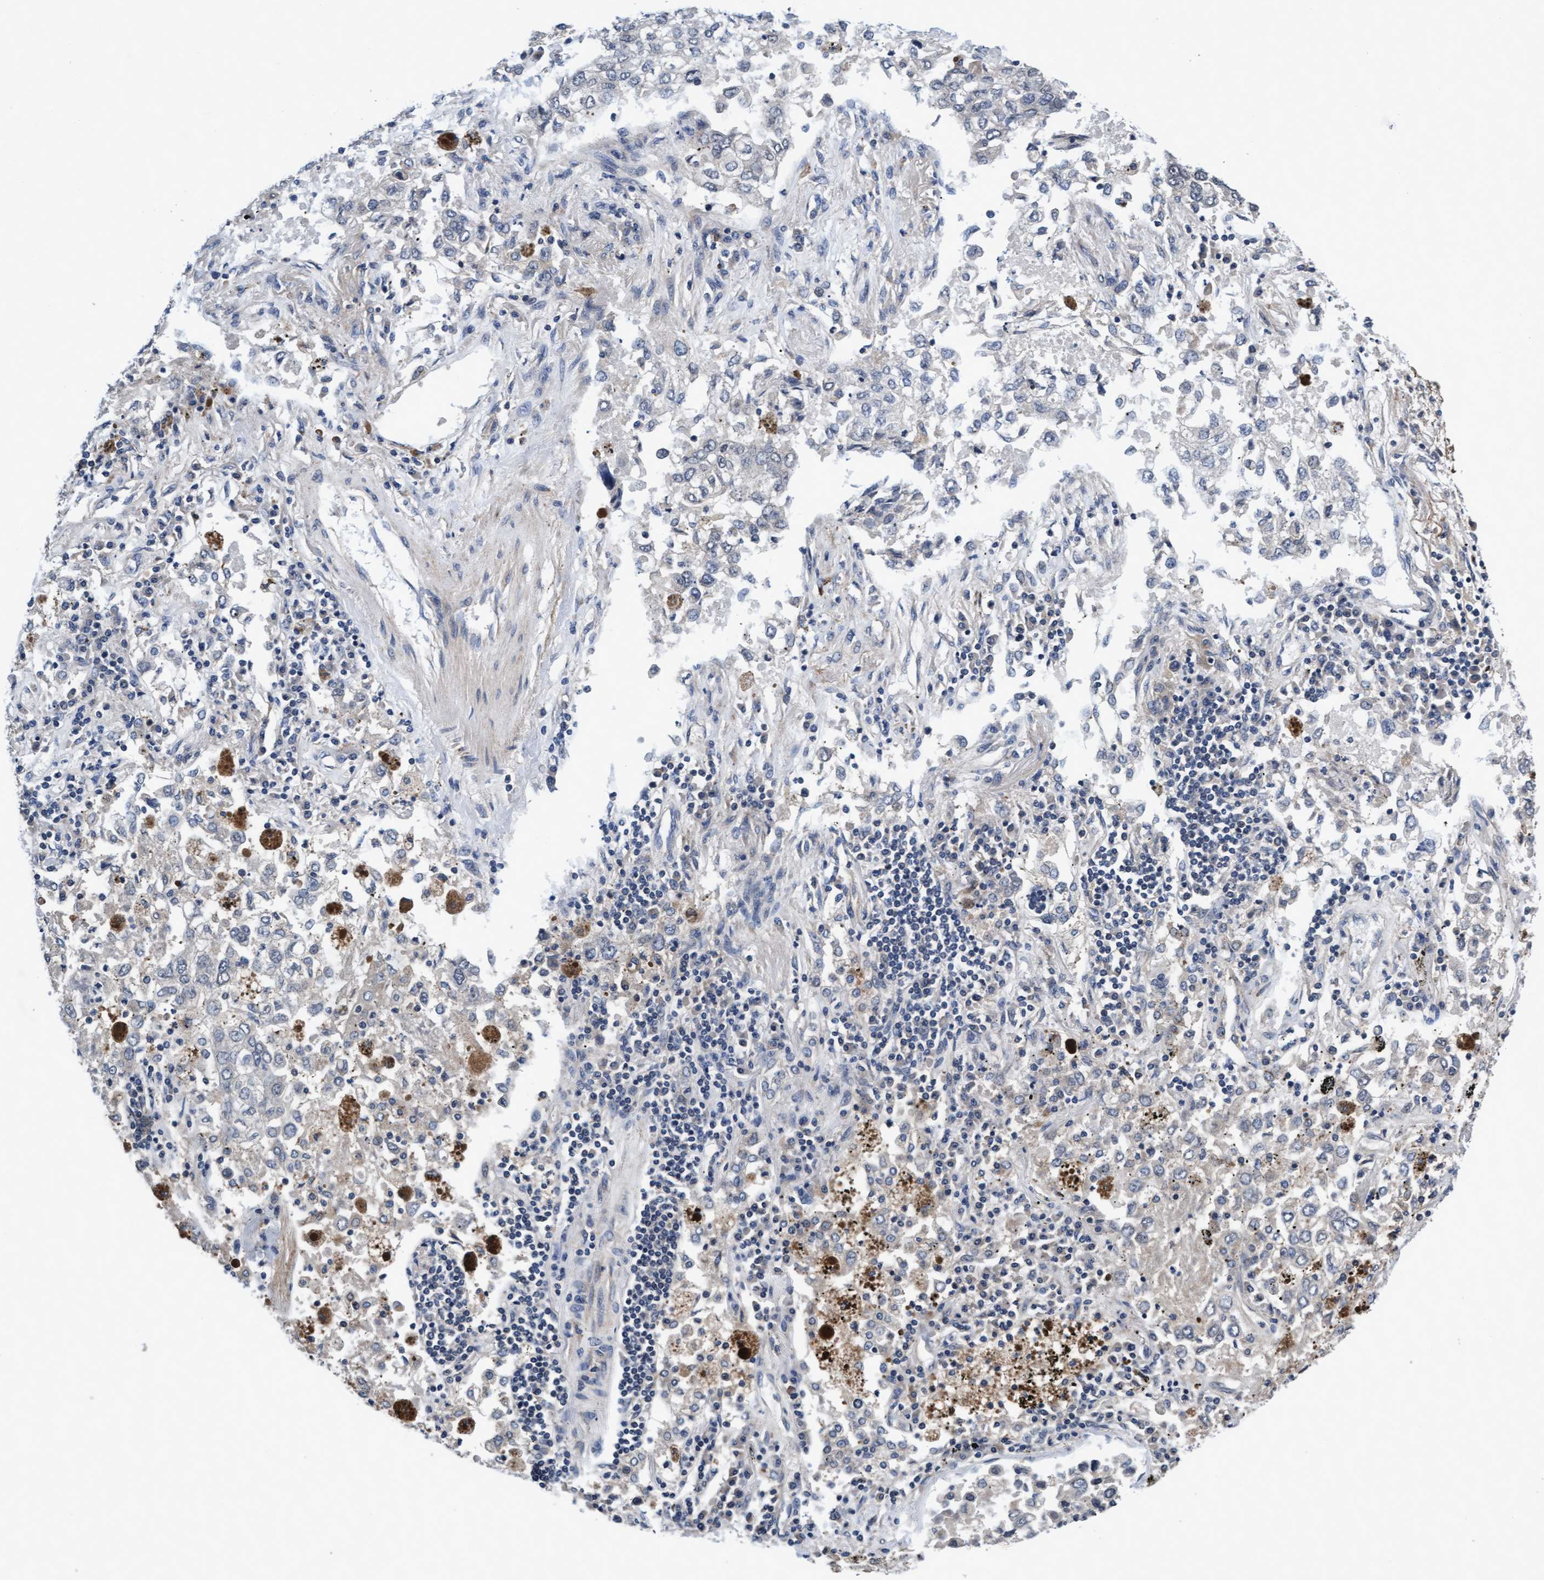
{"staining": {"intensity": "negative", "quantity": "none", "location": "none"}, "tissue": "lung cancer", "cell_type": "Tumor cells", "image_type": "cancer", "snomed": [{"axis": "morphology", "description": "Inflammation, NOS"}, {"axis": "morphology", "description": "Adenocarcinoma, NOS"}, {"axis": "topography", "description": "Lung"}], "caption": "This histopathology image is of adenocarcinoma (lung) stained with immunohistochemistry to label a protein in brown with the nuclei are counter-stained blue. There is no positivity in tumor cells. (Stains: DAB (3,3'-diaminobenzidine) IHC with hematoxylin counter stain, Microscopy: brightfield microscopy at high magnification).", "gene": "EFCAB13", "patient": {"sex": "male", "age": 63}}